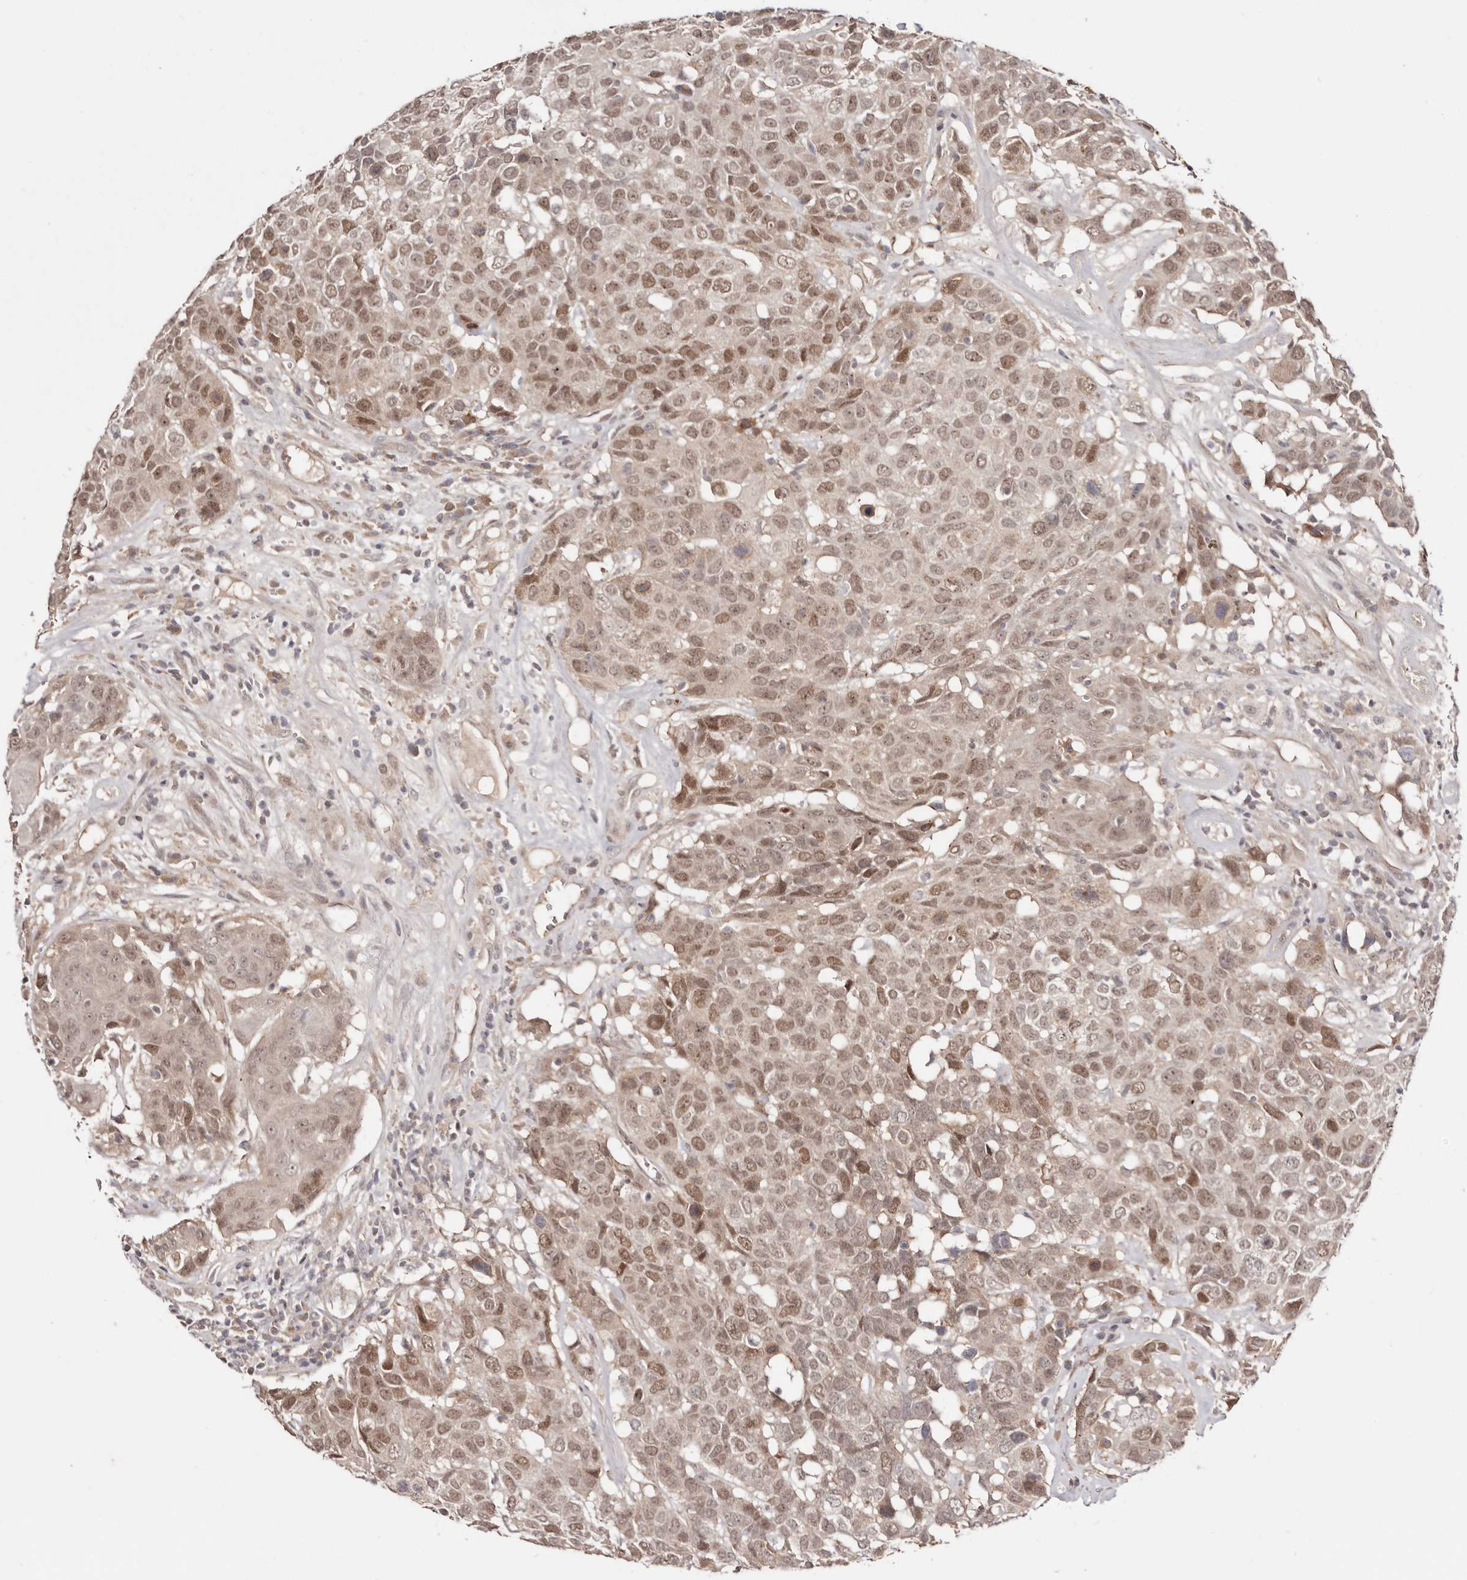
{"staining": {"intensity": "moderate", "quantity": ">75%", "location": "cytoplasmic/membranous,nuclear"}, "tissue": "head and neck cancer", "cell_type": "Tumor cells", "image_type": "cancer", "snomed": [{"axis": "morphology", "description": "Squamous cell carcinoma, NOS"}, {"axis": "topography", "description": "Head-Neck"}], "caption": "Immunohistochemical staining of human head and neck squamous cell carcinoma reveals medium levels of moderate cytoplasmic/membranous and nuclear protein staining in about >75% of tumor cells.", "gene": "EGR3", "patient": {"sex": "male", "age": 66}}